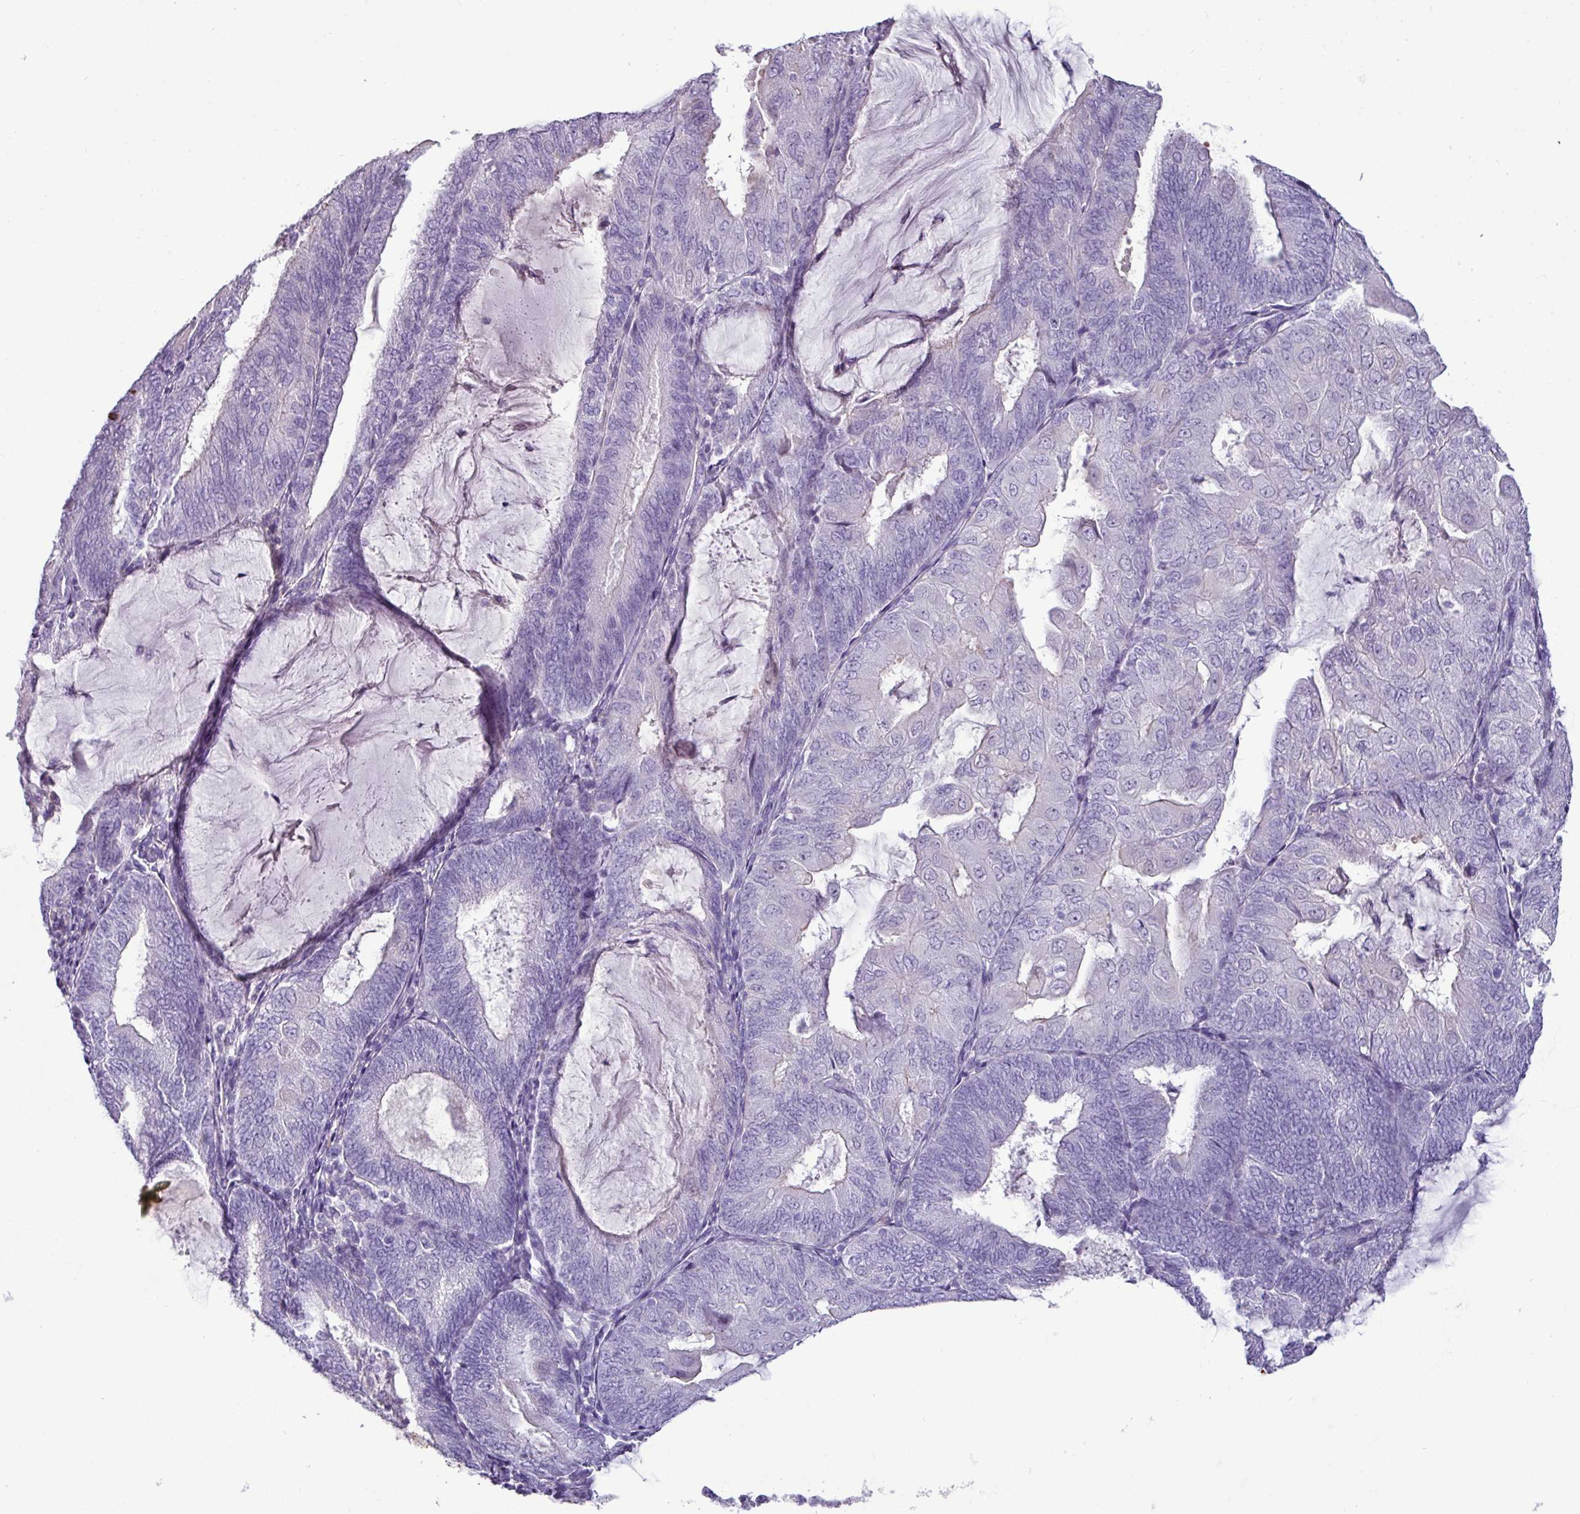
{"staining": {"intensity": "negative", "quantity": "none", "location": "none"}, "tissue": "endometrial cancer", "cell_type": "Tumor cells", "image_type": "cancer", "snomed": [{"axis": "morphology", "description": "Adenocarcinoma, NOS"}, {"axis": "topography", "description": "Endometrium"}], "caption": "Immunohistochemical staining of human adenocarcinoma (endometrial) displays no significant staining in tumor cells. (DAB immunohistochemistry, high magnification).", "gene": "GSTA3", "patient": {"sex": "female", "age": 81}}